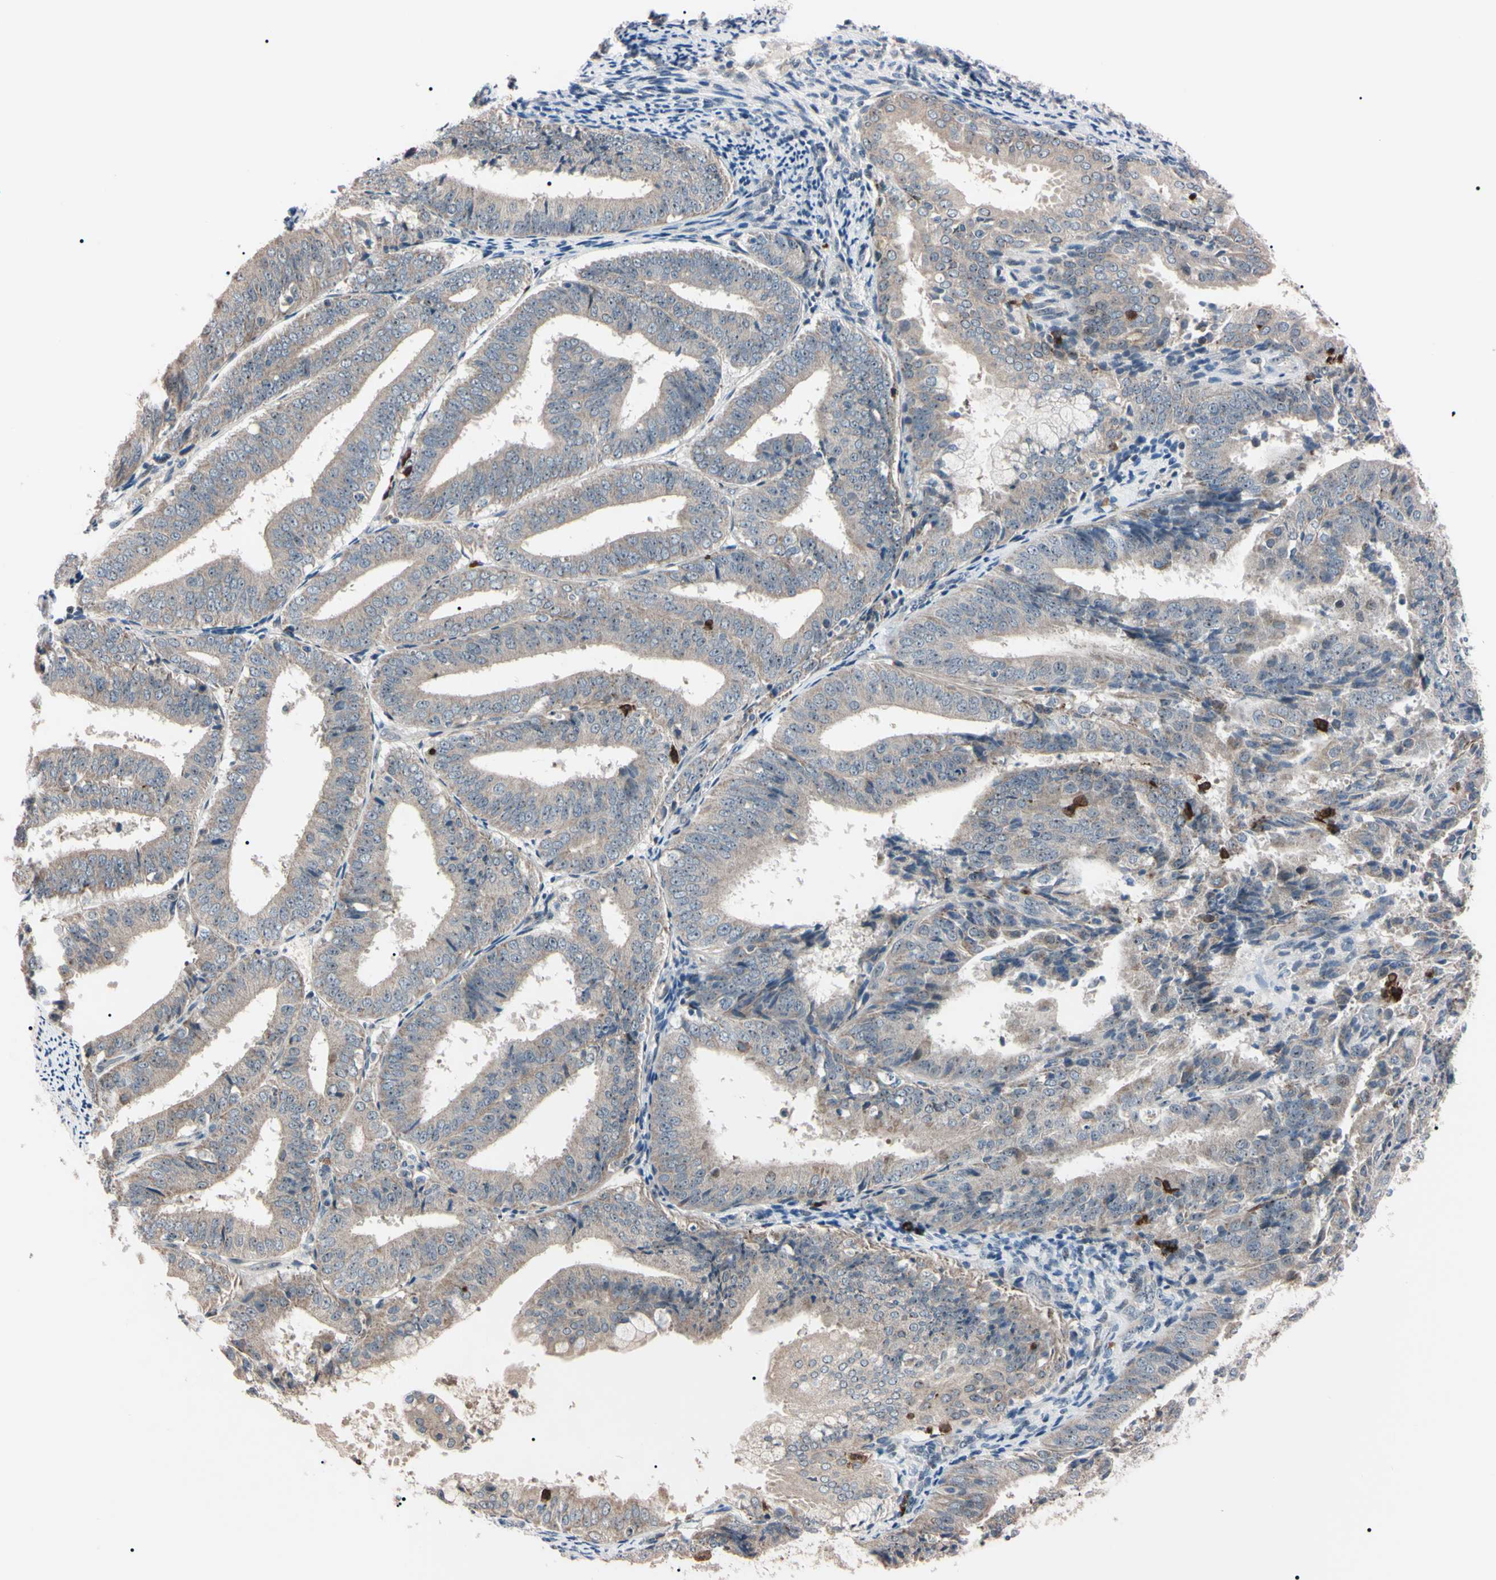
{"staining": {"intensity": "strong", "quantity": "<25%", "location": "cytoplasmic/membranous,nuclear"}, "tissue": "endometrial cancer", "cell_type": "Tumor cells", "image_type": "cancer", "snomed": [{"axis": "morphology", "description": "Adenocarcinoma, NOS"}, {"axis": "topography", "description": "Endometrium"}], "caption": "A medium amount of strong cytoplasmic/membranous and nuclear positivity is appreciated in approximately <25% of tumor cells in endometrial cancer tissue.", "gene": "TRAF5", "patient": {"sex": "female", "age": 63}}